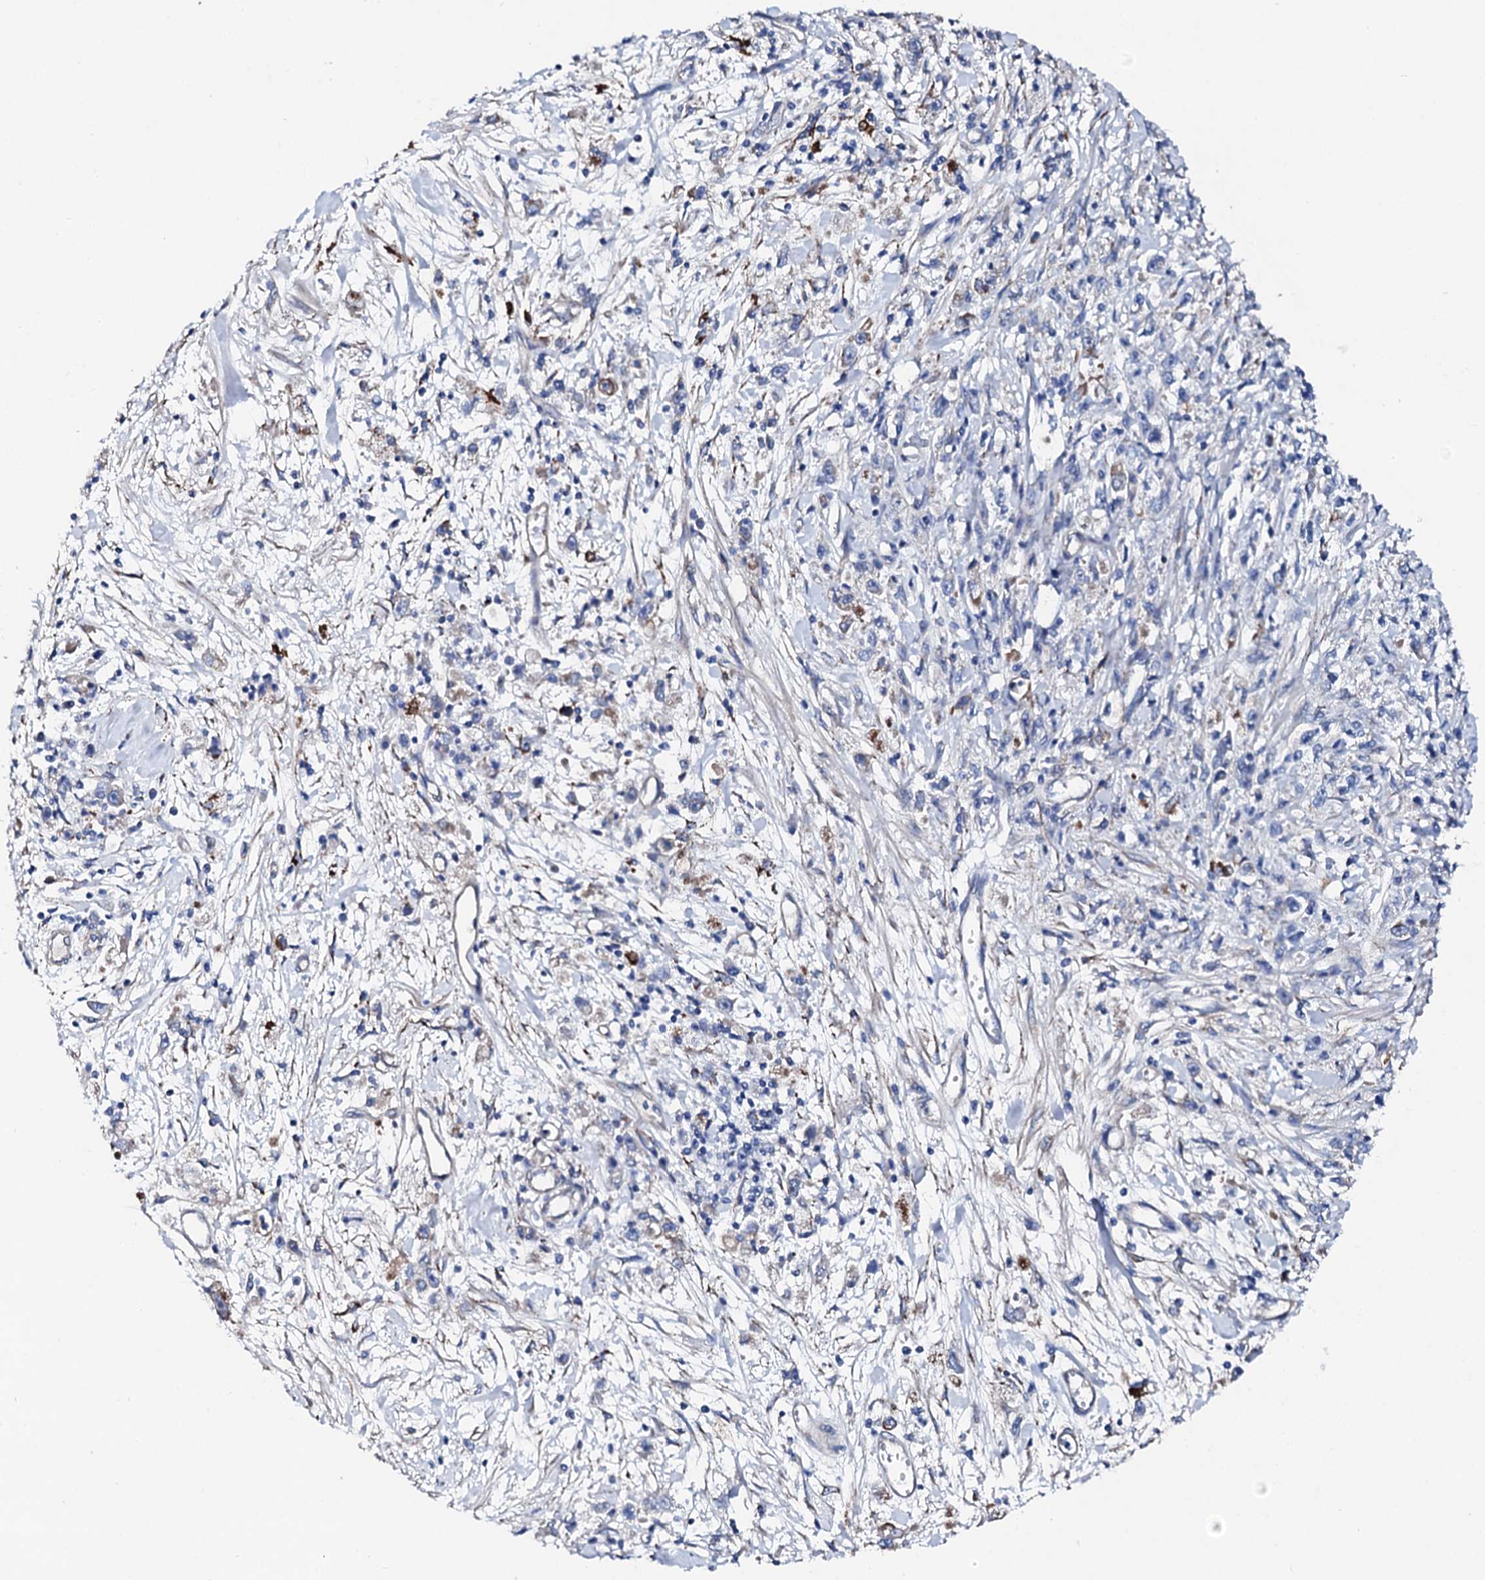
{"staining": {"intensity": "negative", "quantity": "none", "location": "none"}, "tissue": "stomach cancer", "cell_type": "Tumor cells", "image_type": "cancer", "snomed": [{"axis": "morphology", "description": "Adenocarcinoma, NOS"}, {"axis": "topography", "description": "Stomach"}], "caption": "Immunohistochemistry (IHC) image of neoplastic tissue: stomach cancer stained with DAB exhibits no significant protein positivity in tumor cells. (DAB immunohistochemistry (IHC), high magnification).", "gene": "KLHL32", "patient": {"sex": "female", "age": 59}}